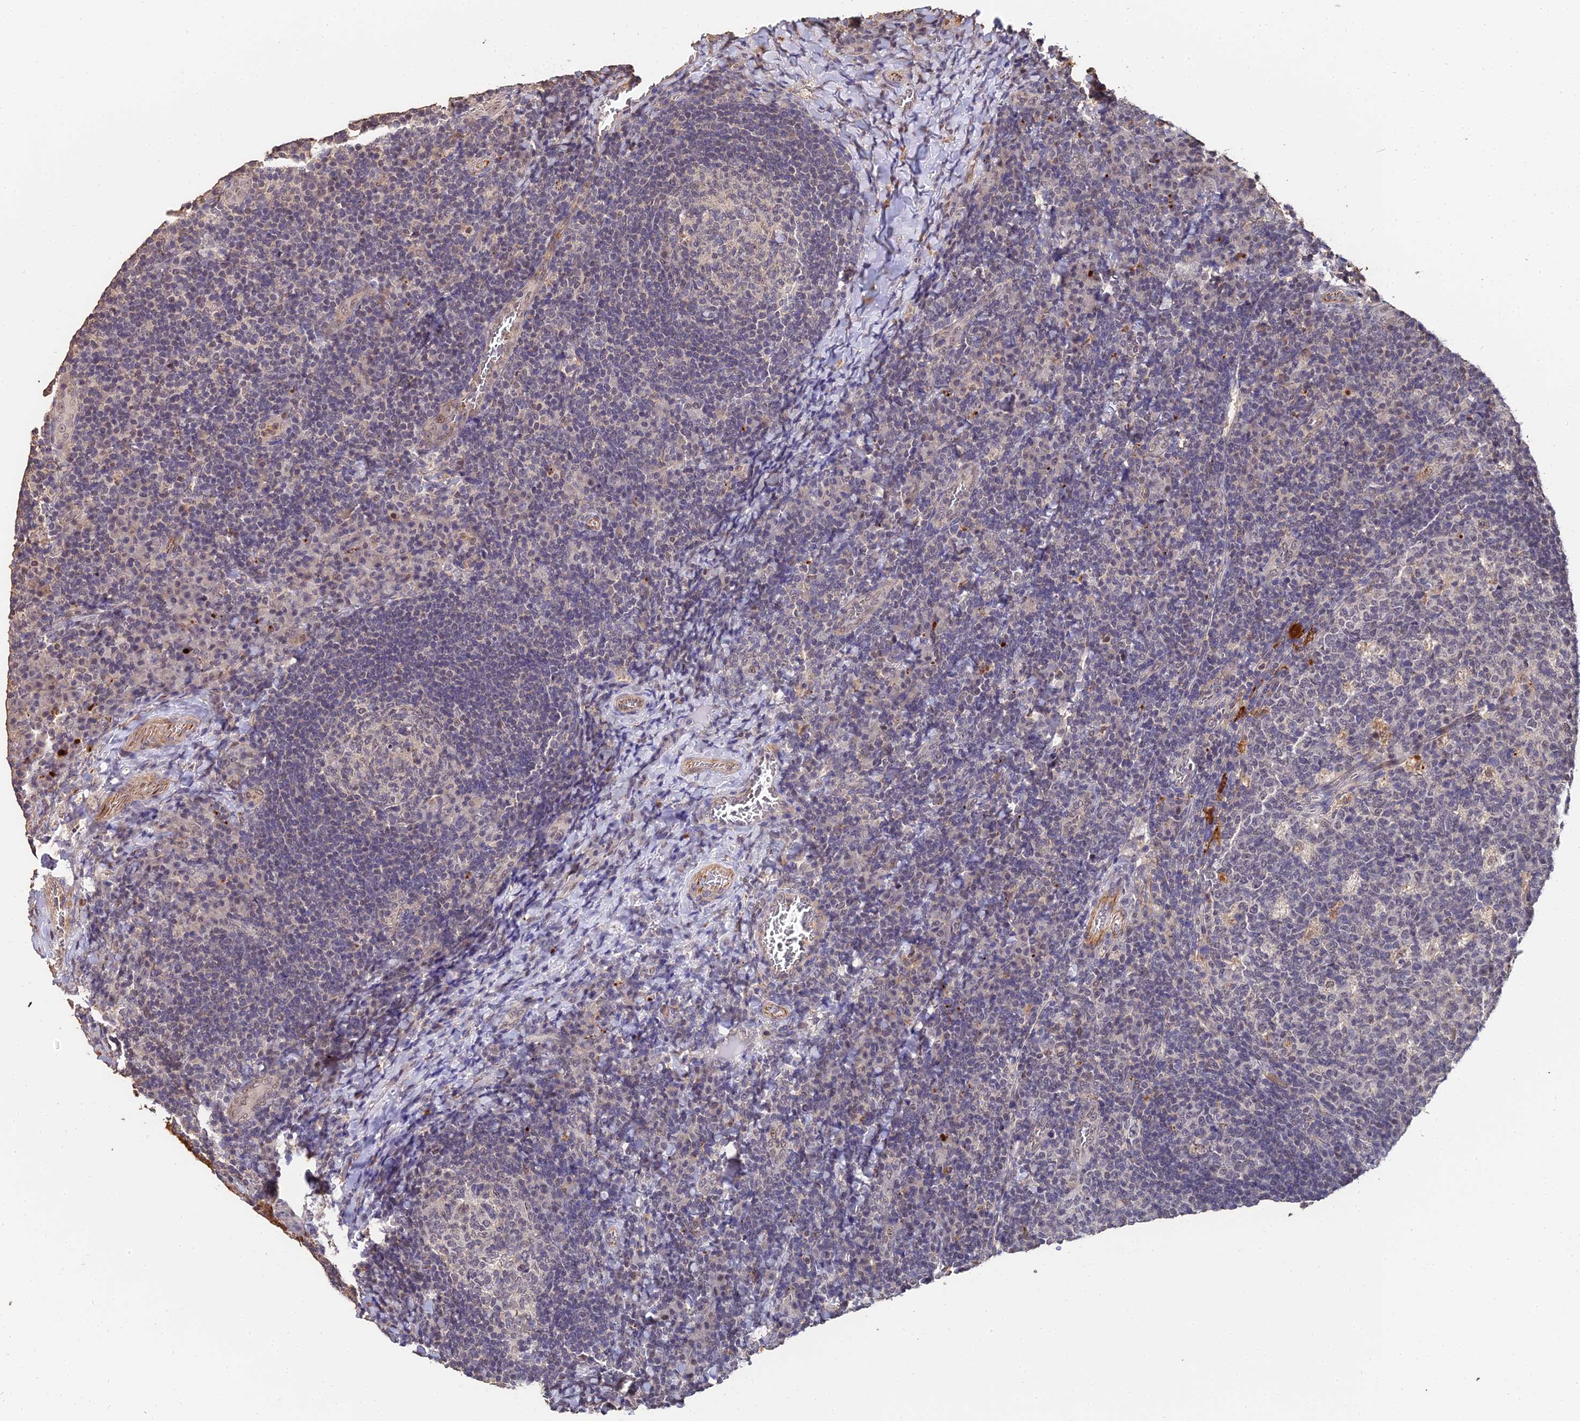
{"staining": {"intensity": "weak", "quantity": "<25%", "location": "nuclear"}, "tissue": "tonsil", "cell_type": "Germinal center cells", "image_type": "normal", "snomed": [{"axis": "morphology", "description": "Normal tissue, NOS"}, {"axis": "topography", "description": "Tonsil"}], "caption": "An IHC image of normal tonsil is shown. There is no staining in germinal center cells of tonsil. (Immunohistochemistry, brightfield microscopy, high magnification).", "gene": "LSM5", "patient": {"sex": "male", "age": 17}}